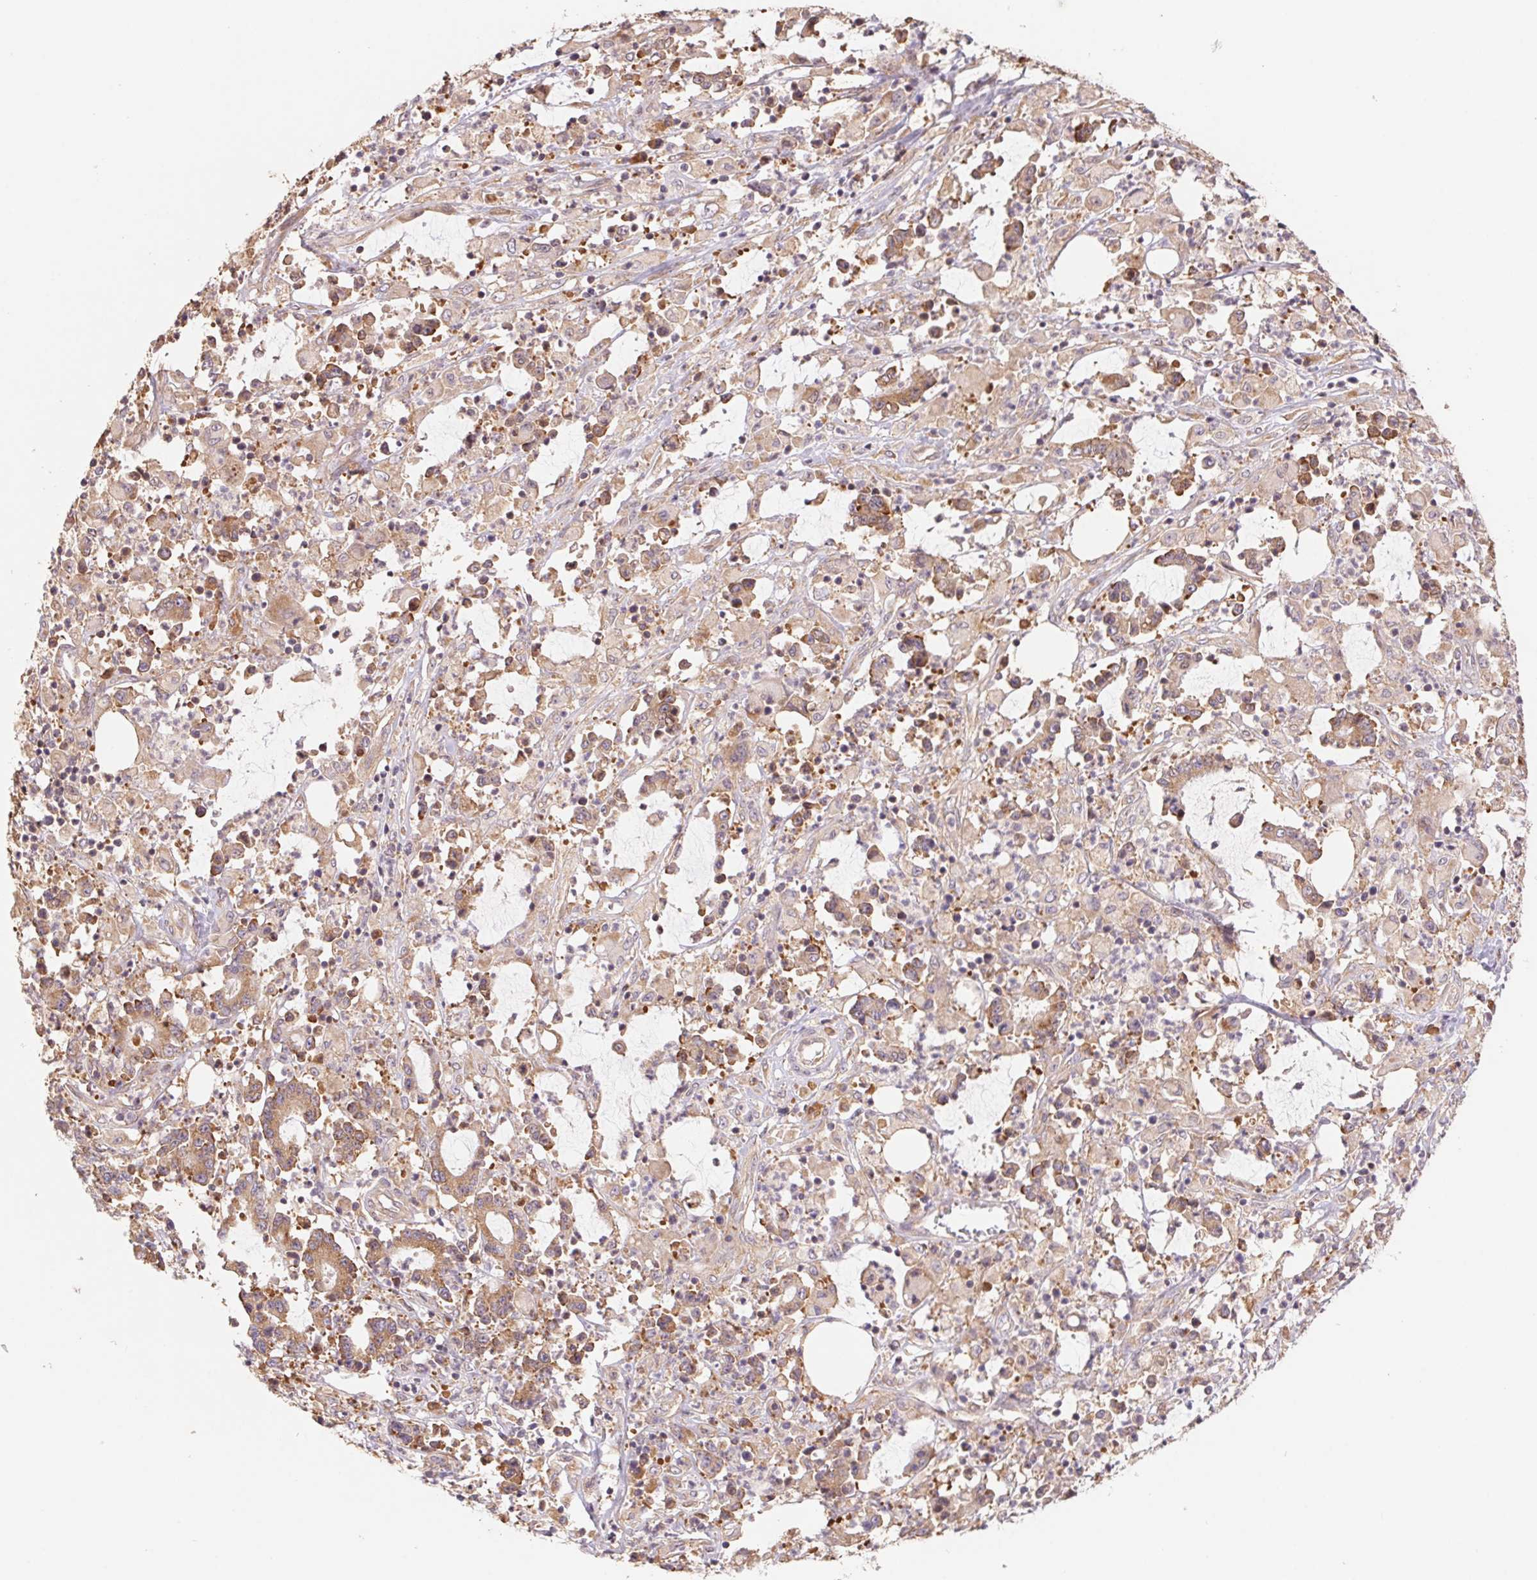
{"staining": {"intensity": "moderate", "quantity": ">75%", "location": "cytoplasmic/membranous"}, "tissue": "stomach cancer", "cell_type": "Tumor cells", "image_type": "cancer", "snomed": [{"axis": "morphology", "description": "Adenocarcinoma, NOS"}, {"axis": "topography", "description": "Stomach, upper"}], "caption": "Immunohistochemistry (DAB (3,3'-diaminobenzidine)) staining of stomach cancer shows moderate cytoplasmic/membranous protein expression in approximately >75% of tumor cells.", "gene": "RPL27A", "patient": {"sex": "male", "age": 68}}